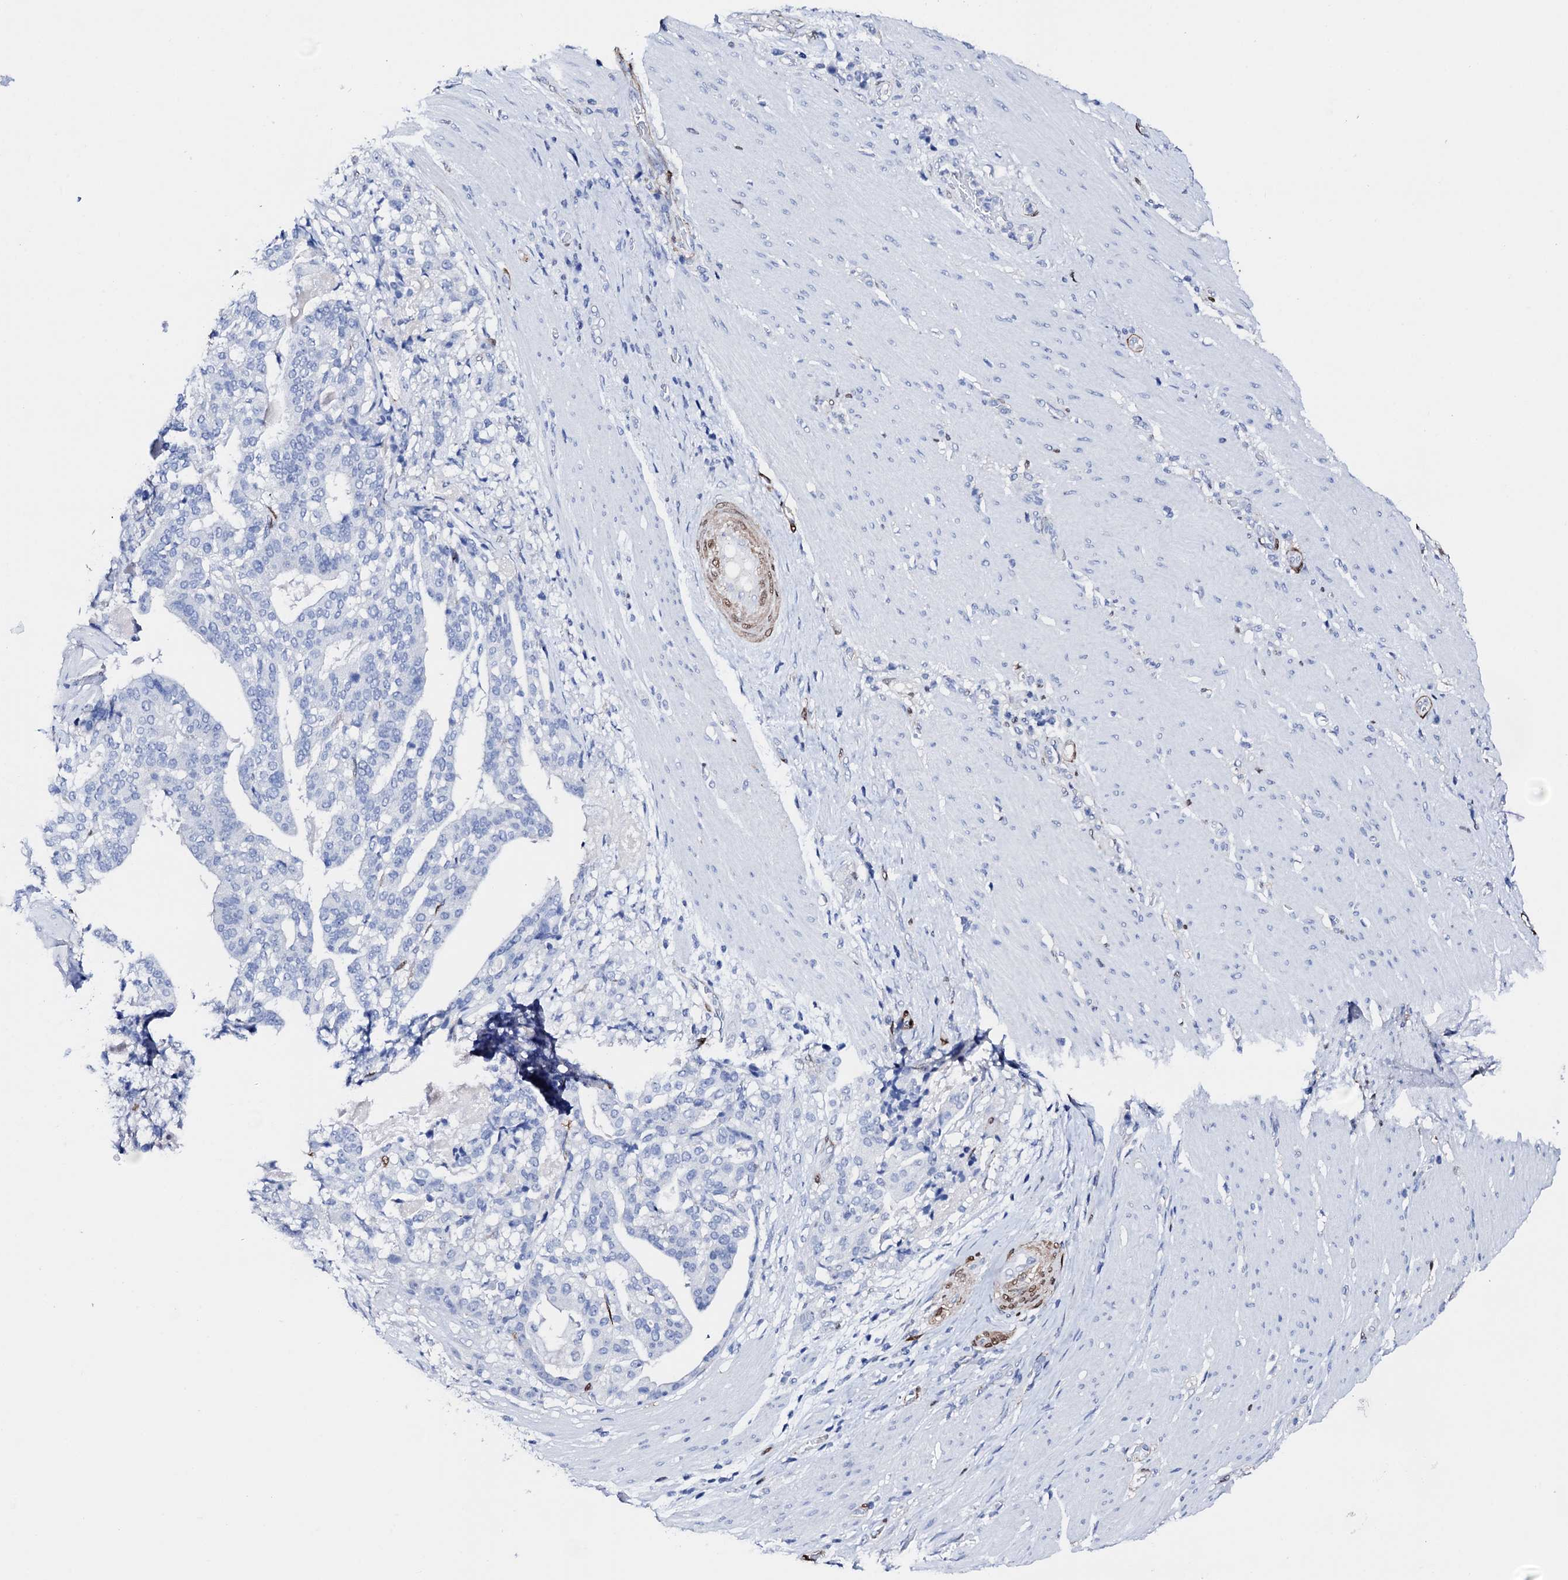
{"staining": {"intensity": "negative", "quantity": "none", "location": "none"}, "tissue": "stomach cancer", "cell_type": "Tumor cells", "image_type": "cancer", "snomed": [{"axis": "morphology", "description": "Adenocarcinoma, NOS"}, {"axis": "topography", "description": "Stomach"}], "caption": "The histopathology image demonstrates no significant staining in tumor cells of stomach adenocarcinoma. (DAB (3,3'-diaminobenzidine) immunohistochemistry (IHC), high magnification).", "gene": "NRIP2", "patient": {"sex": "male", "age": 48}}